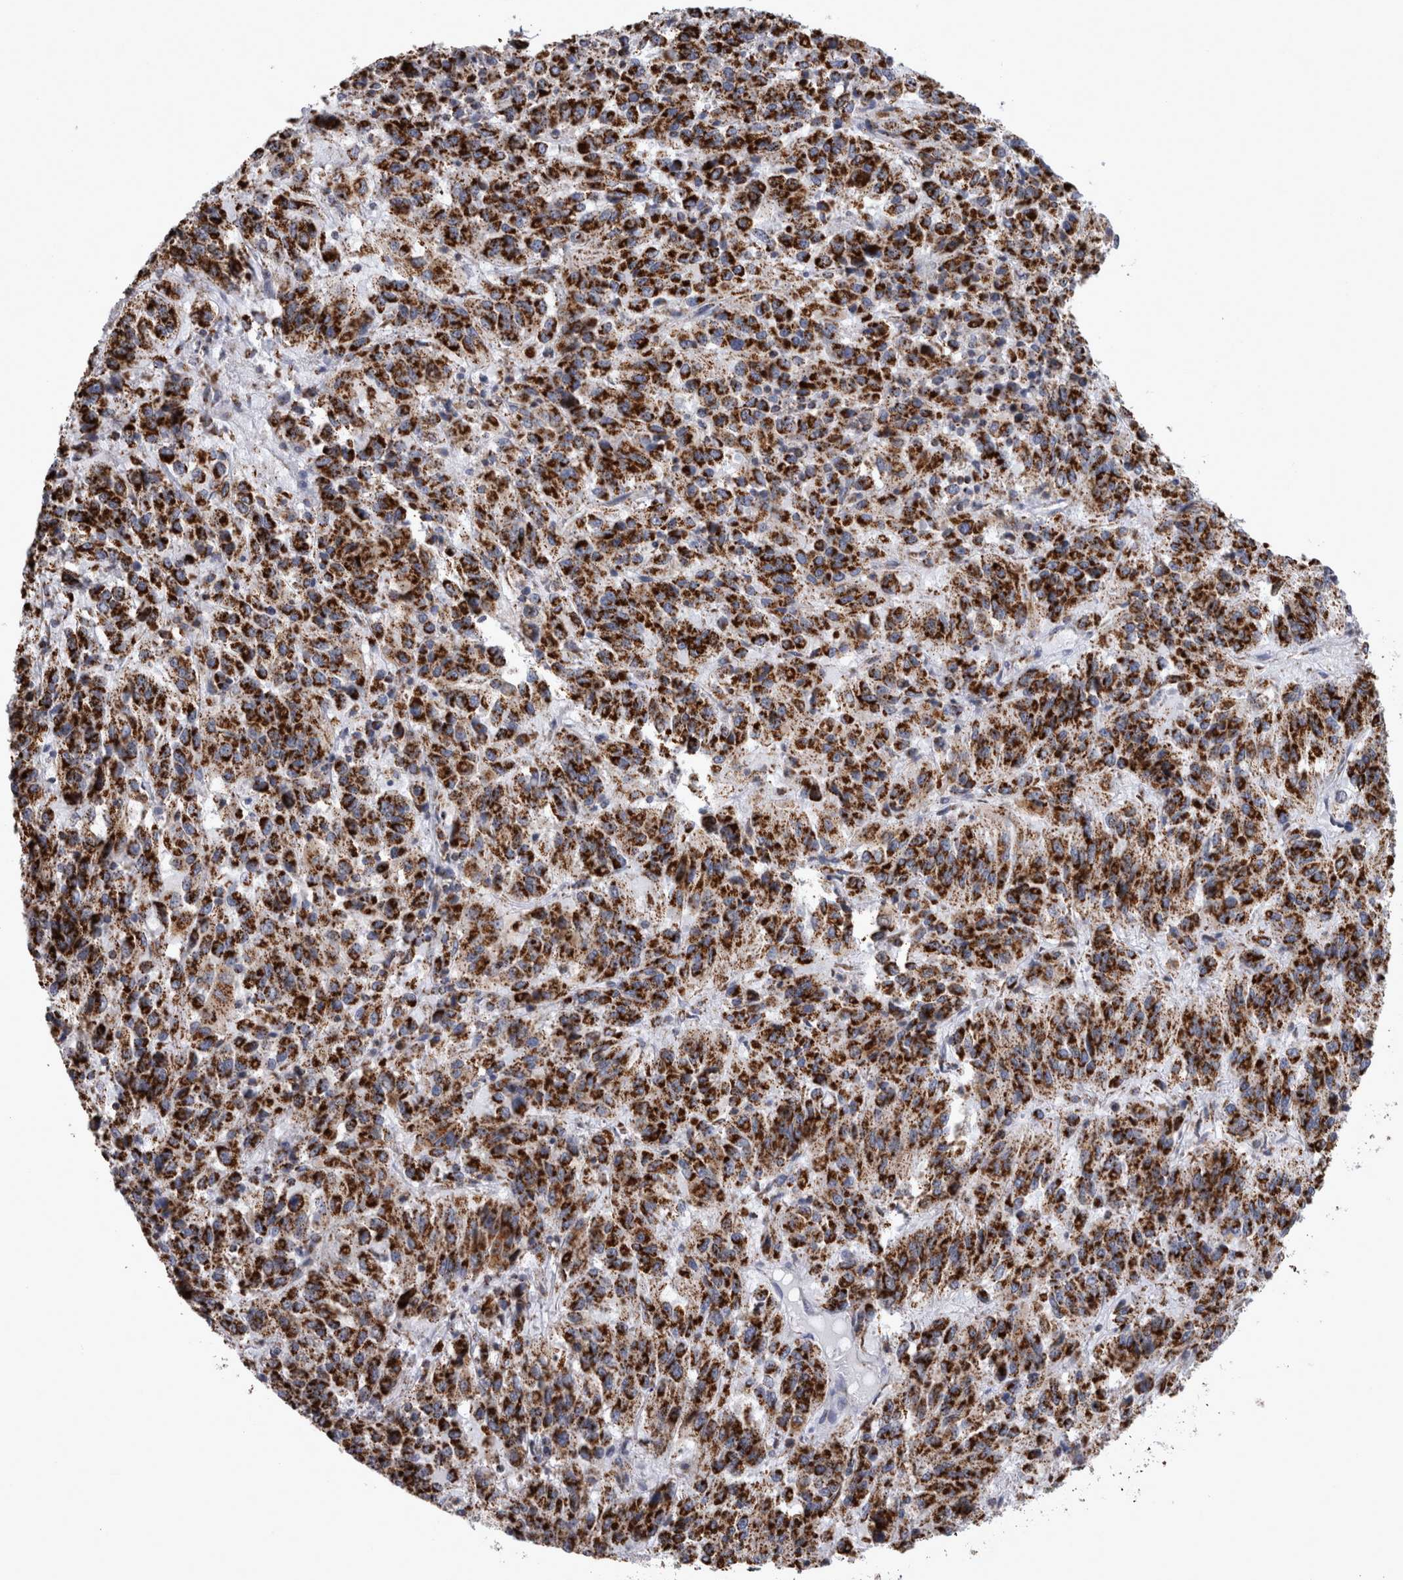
{"staining": {"intensity": "strong", "quantity": ">75%", "location": "cytoplasmic/membranous"}, "tissue": "melanoma", "cell_type": "Tumor cells", "image_type": "cancer", "snomed": [{"axis": "morphology", "description": "Malignant melanoma, Metastatic site"}, {"axis": "topography", "description": "Lung"}], "caption": "Immunohistochemical staining of malignant melanoma (metastatic site) reveals high levels of strong cytoplasmic/membranous expression in about >75% of tumor cells.", "gene": "MDH2", "patient": {"sex": "male", "age": 64}}